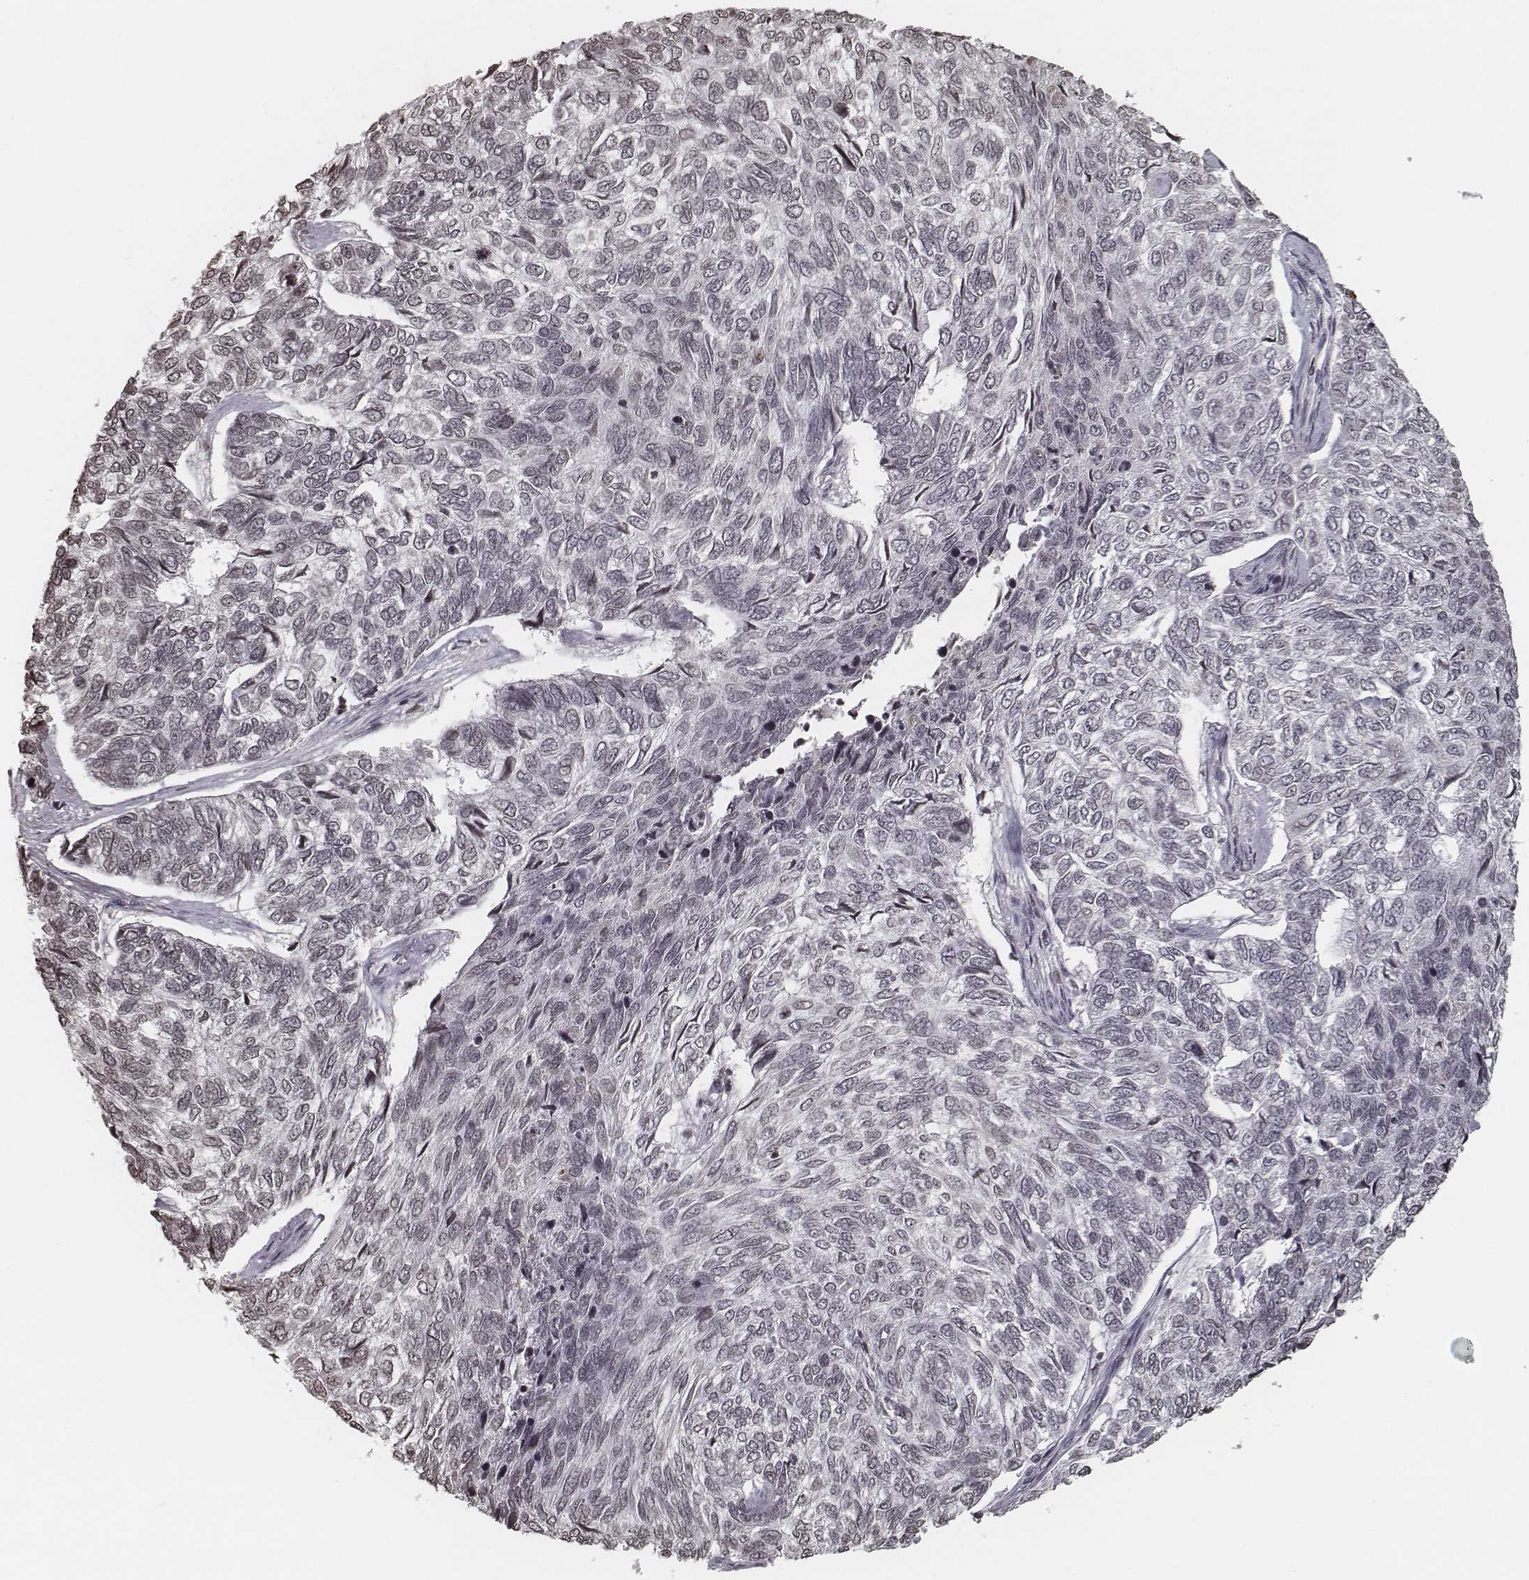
{"staining": {"intensity": "negative", "quantity": "none", "location": "none"}, "tissue": "skin cancer", "cell_type": "Tumor cells", "image_type": "cancer", "snomed": [{"axis": "morphology", "description": "Basal cell carcinoma"}, {"axis": "topography", "description": "Skin"}], "caption": "Immunohistochemistry (IHC) photomicrograph of basal cell carcinoma (skin) stained for a protein (brown), which displays no expression in tumor cells.", "gene": "HMGA2", "patient": {"sex": "female", "age": 65}}